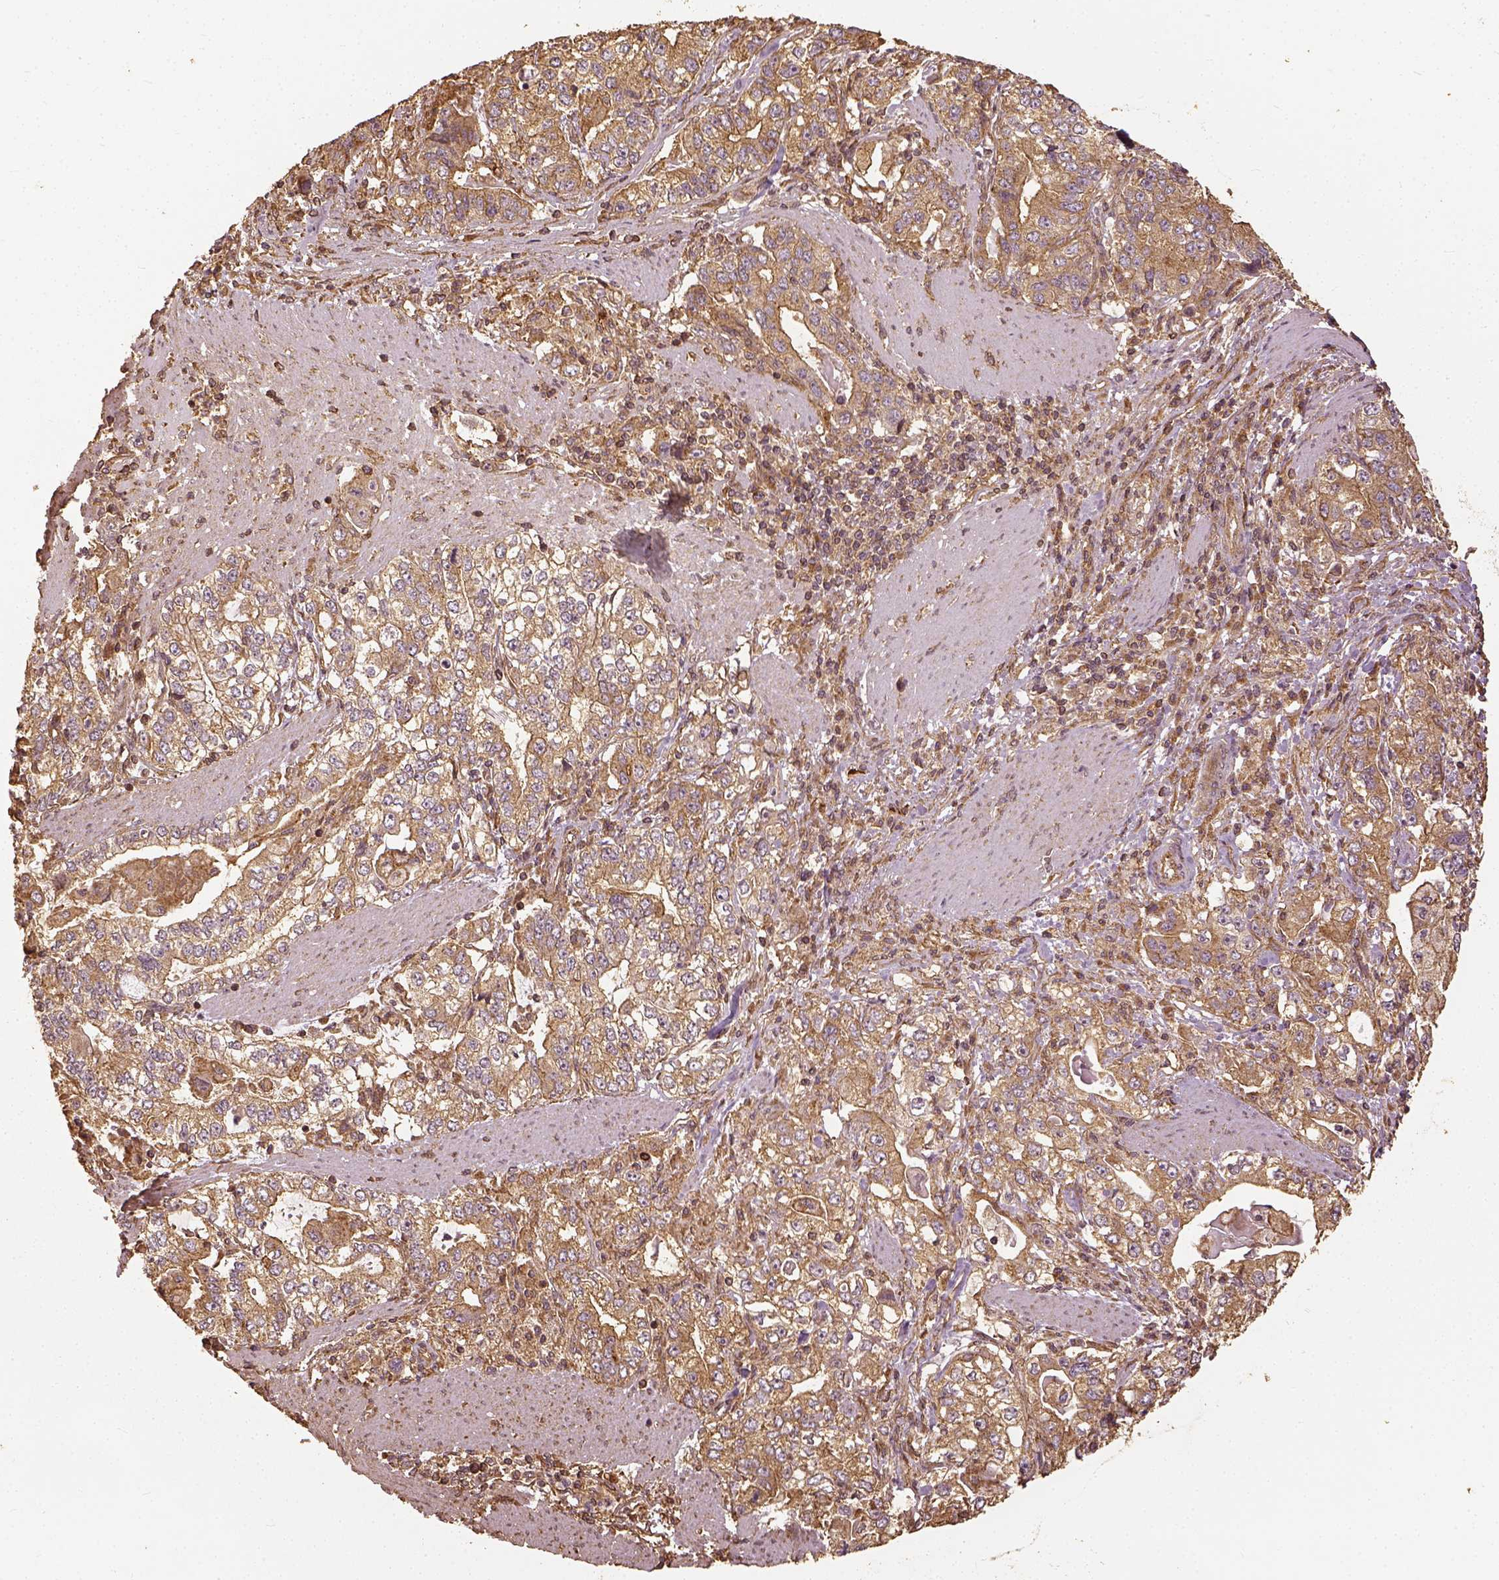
{"staining": {"intensity": "moderate", "quantity": "25%-75%", "location": "cytoplasmic/membranous"}, "tissue": "stomach cancer", "cell_type": "Tumor cells", "image_type": "cancer", "snomed": [{"axis": "morphology", "description": "Adenocarcinoma, NOS"}, {"axis": "topography", "description": "Stomach, lower"}], "caption": "Immunohistochemical staining of stomach cancer exhibits medium levels of moderate cytoplasmic/membranous expression in about 25%-75% of tumor cells.", "gene": "VEGFA", "patient": {"sex": "female", "age": 72}}